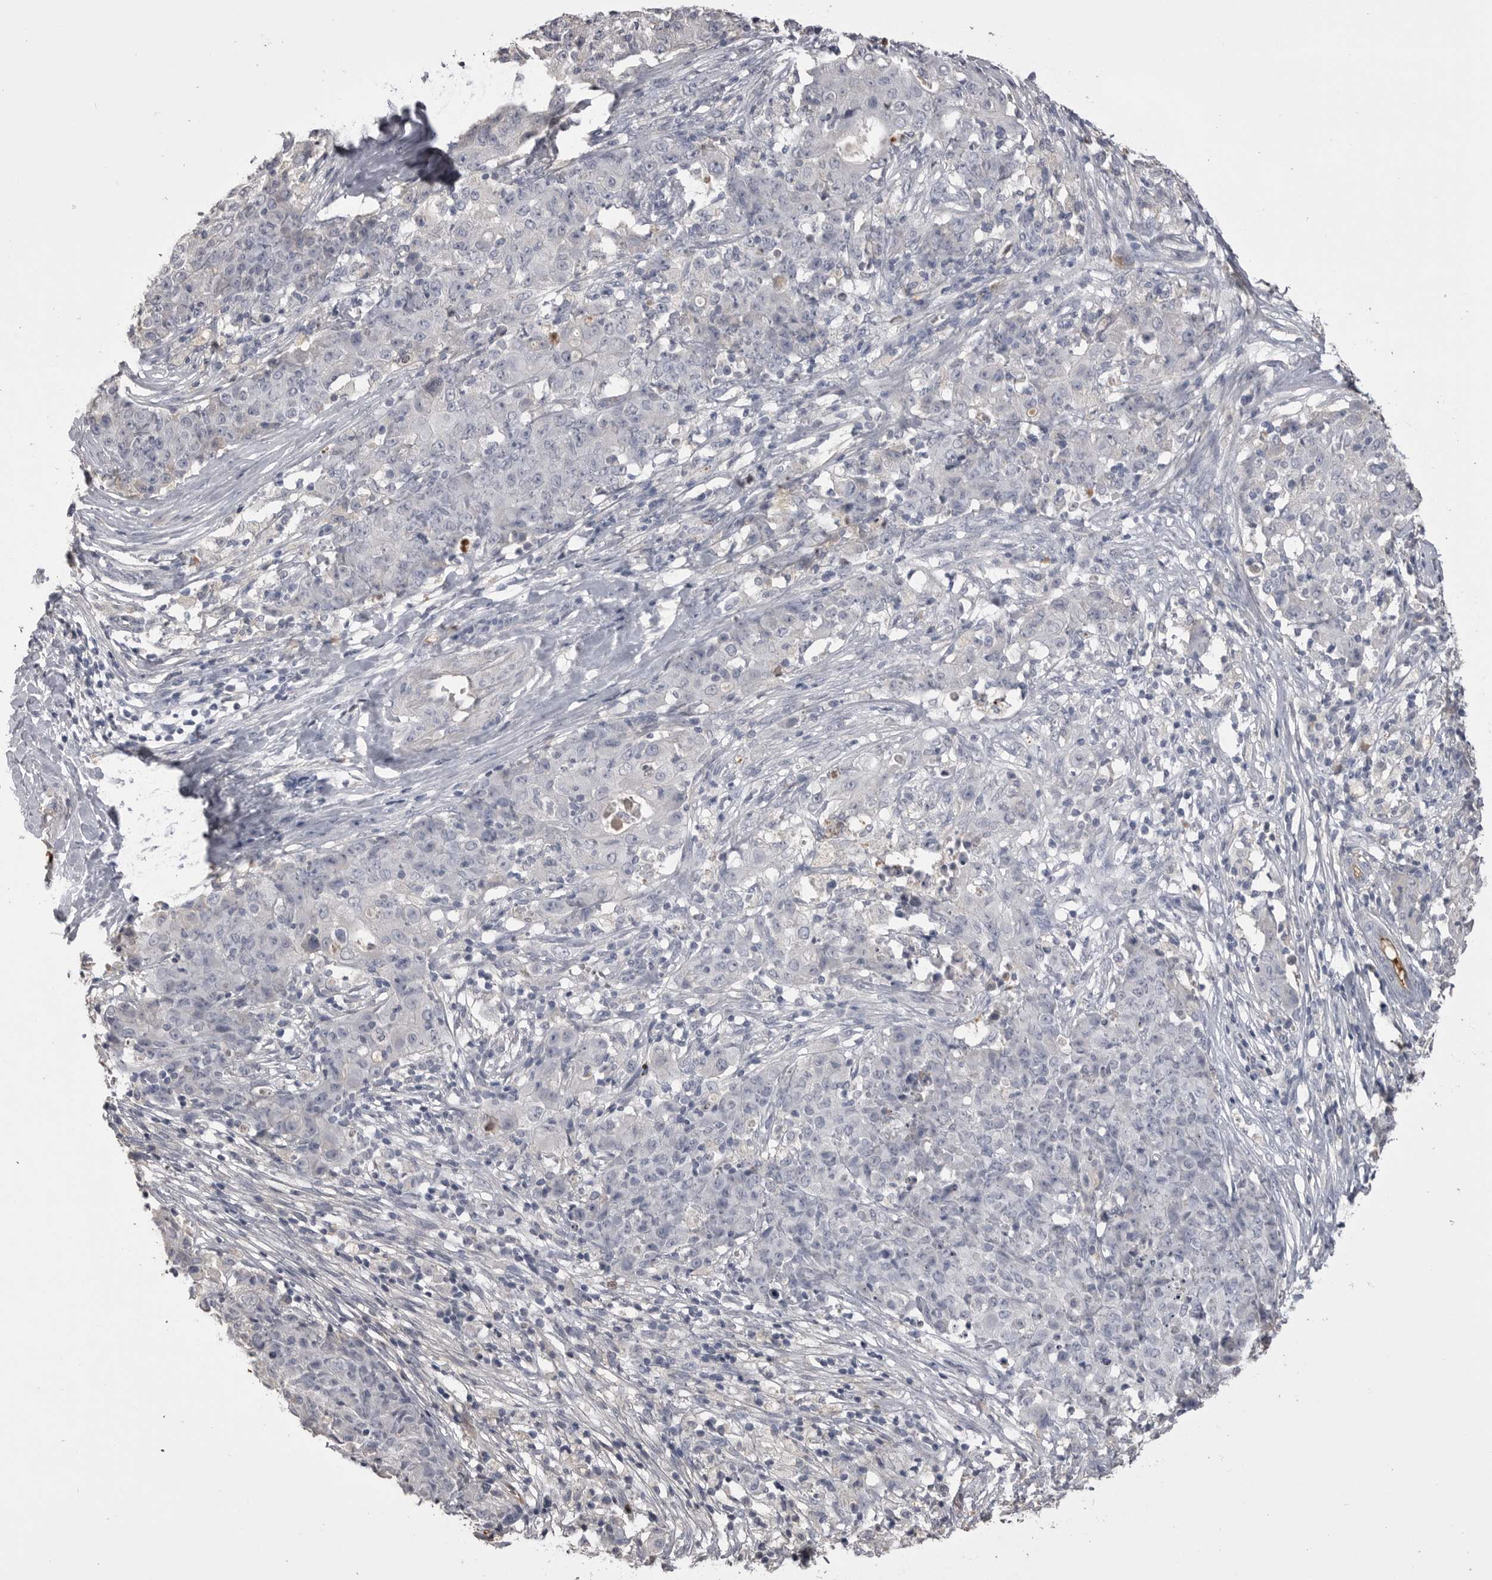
{"staining": {"intensity": "negative", "quantity": "none", "location": "none"}, "tissue": "ovarian cancer", "cell_type": "Tumor cells", "image_type": "cancer", "snomed": [{"axis": "morphology", "description": "Carcinoma, endometroid"}, {"axis": "topography", "description": "Ovary"}], "caption": "This is an IHC micrograph of ovarian endometroid carcinoma. There is no expression in tumor cells.", "gene": "AHSG", "patient": {"sex": "female", "age": 42}}